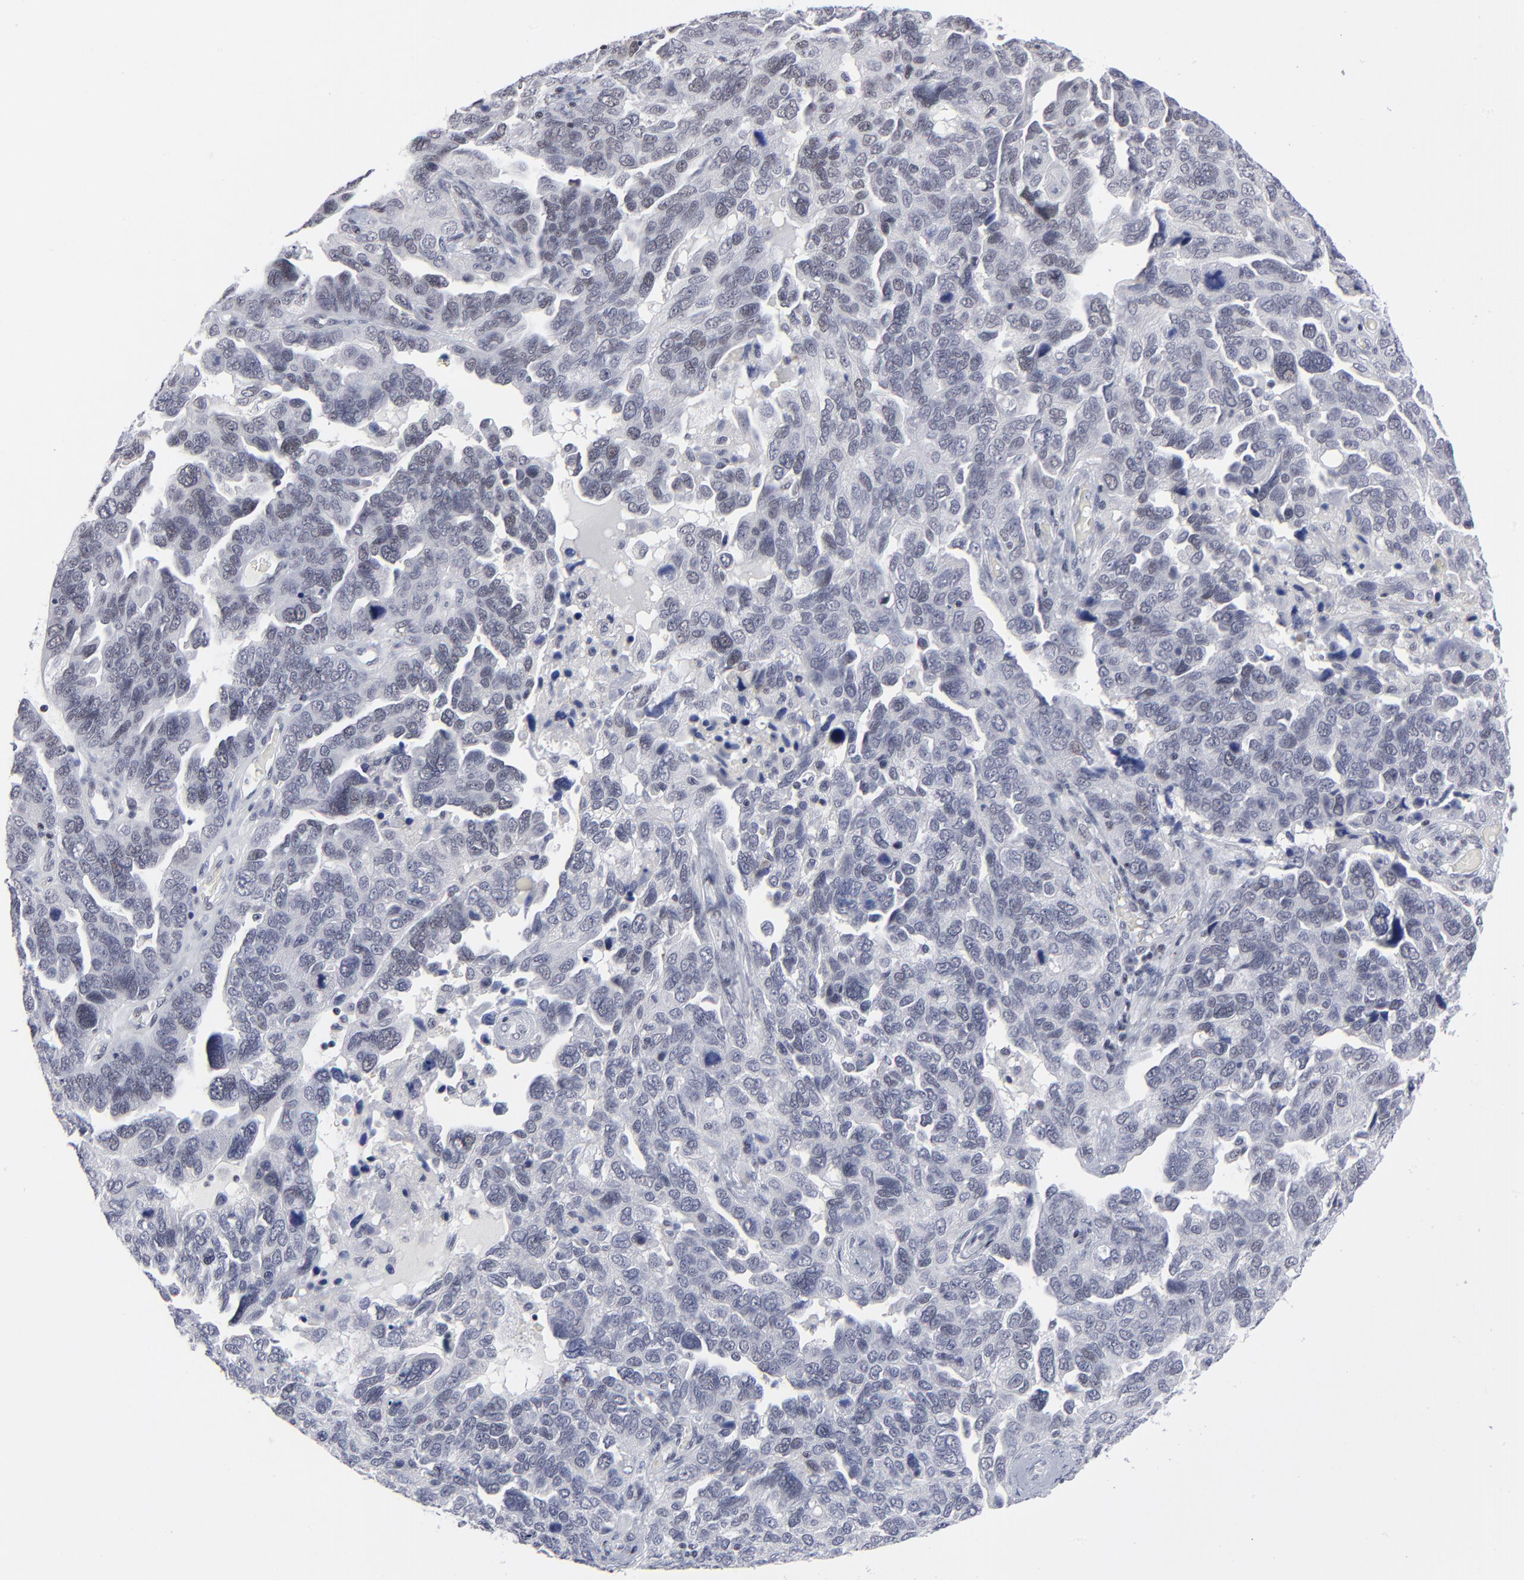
{"staining": {"intensity": "weak", "quantity": "<25%", "location": "nuclear"}, "tissue": "ovarian cancer", "cell_type": "Tumor cells", "image_type": "cancer", "snomed": [{"axis": "morphology", "description": "Cystadenocarcinoma, serous, NOS"}, {"axis": "topography", "description": "Ovary"}], "caption": "The micrograph displays no staining of tumor cells in ovarian cancer.", "gene": "SP2", "patient": {"sex": "female", "age": 64}}